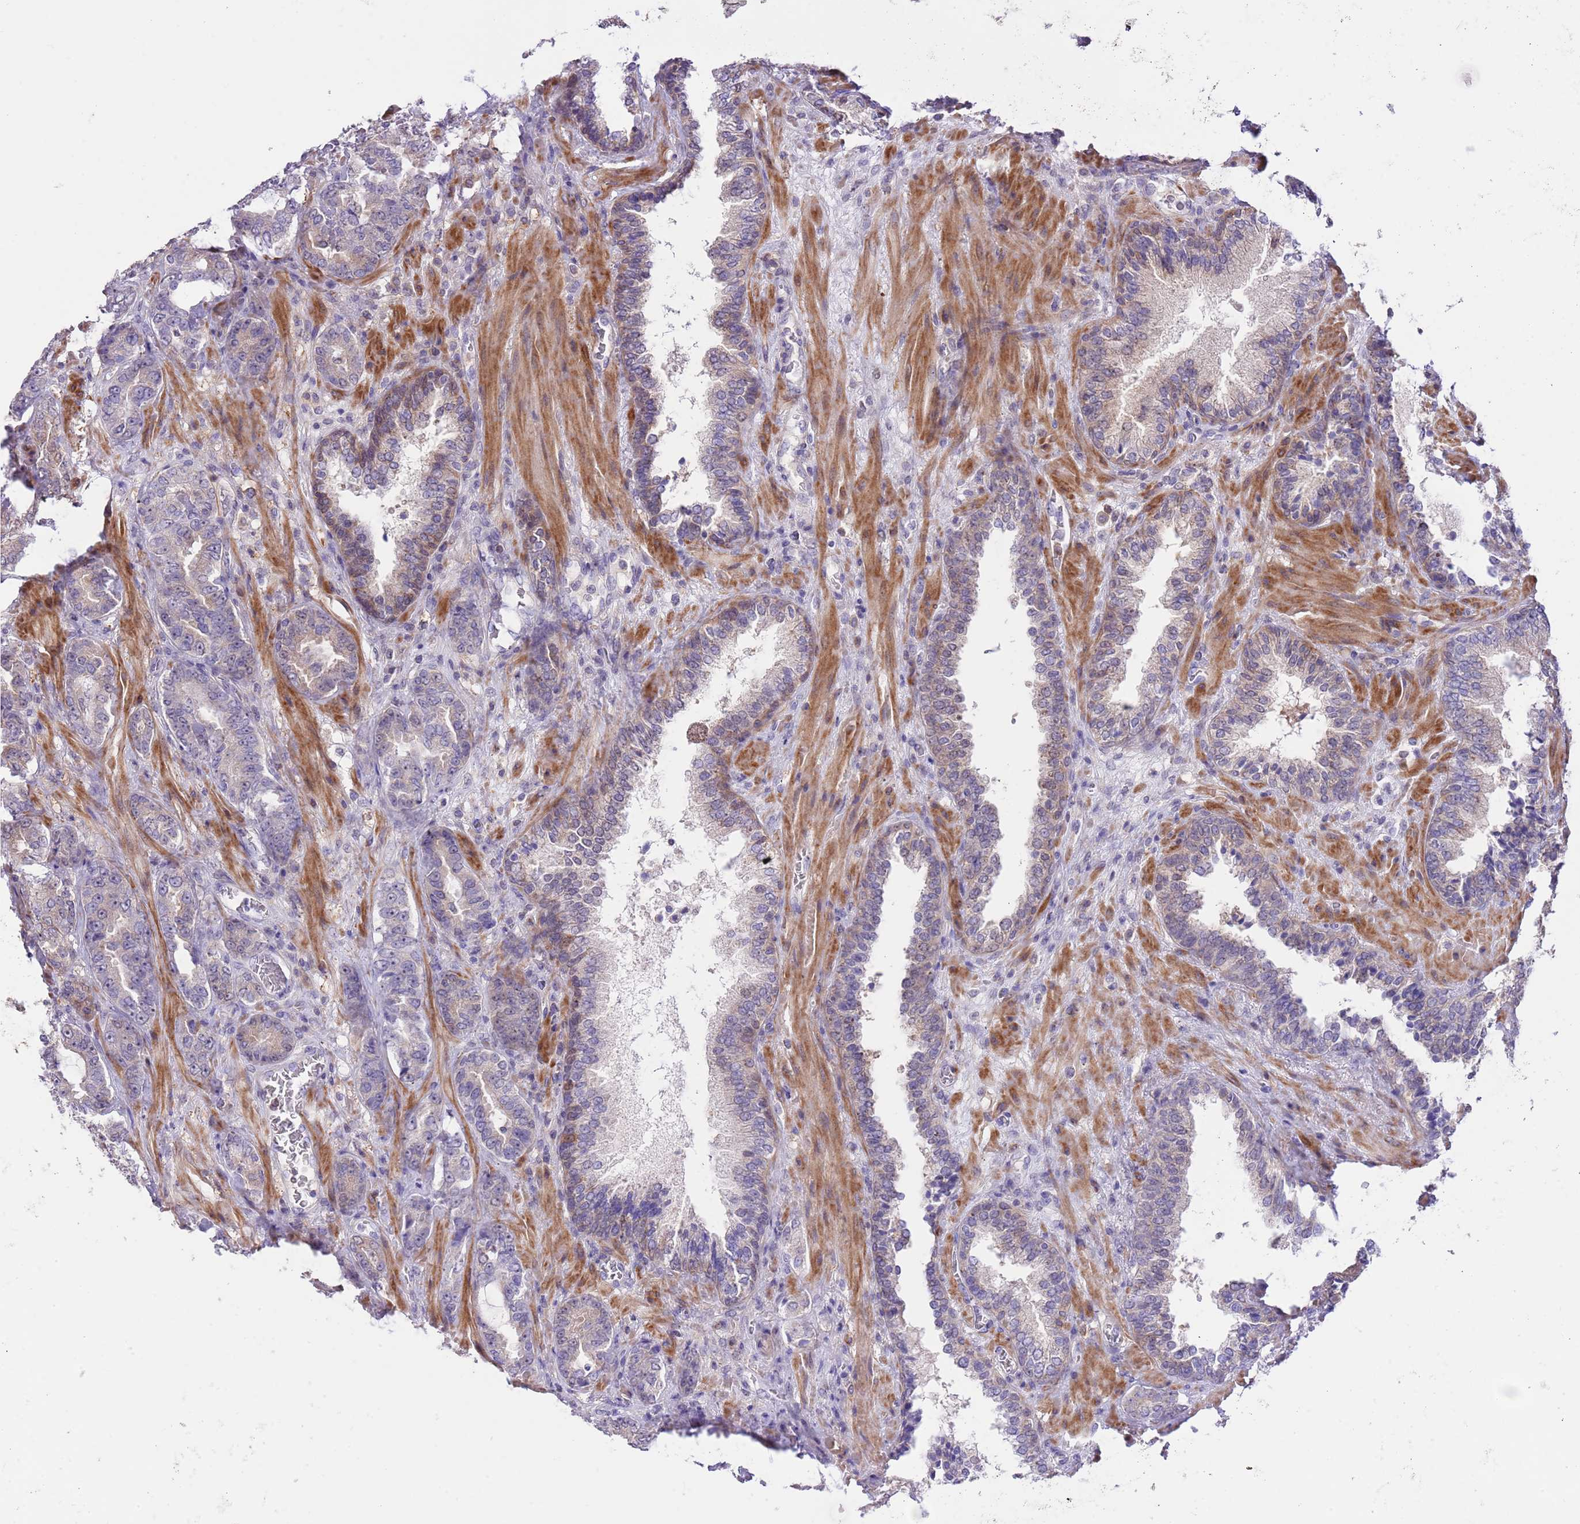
{"staining": {"intensity": "negative", "quantity": "none", "location": "none"}, "tissue": "prostate cancer", "cell_type": "Tumor cells", "image_type": "cancer", "snomed": [{"axis": "morphology", "description": "Adenocarcinoma, High grade"}, {"axis": "topography", "description": "Prostate"}], "caption": "This image is of prostate adenocarcinoma (high-grade) stained with IHC to label a protein in brown with the nuclei are counter-stained blue. There is no staining in tumor cells.", "gene": "PRR32", "patient": {"sex": "male", "age": 71}}